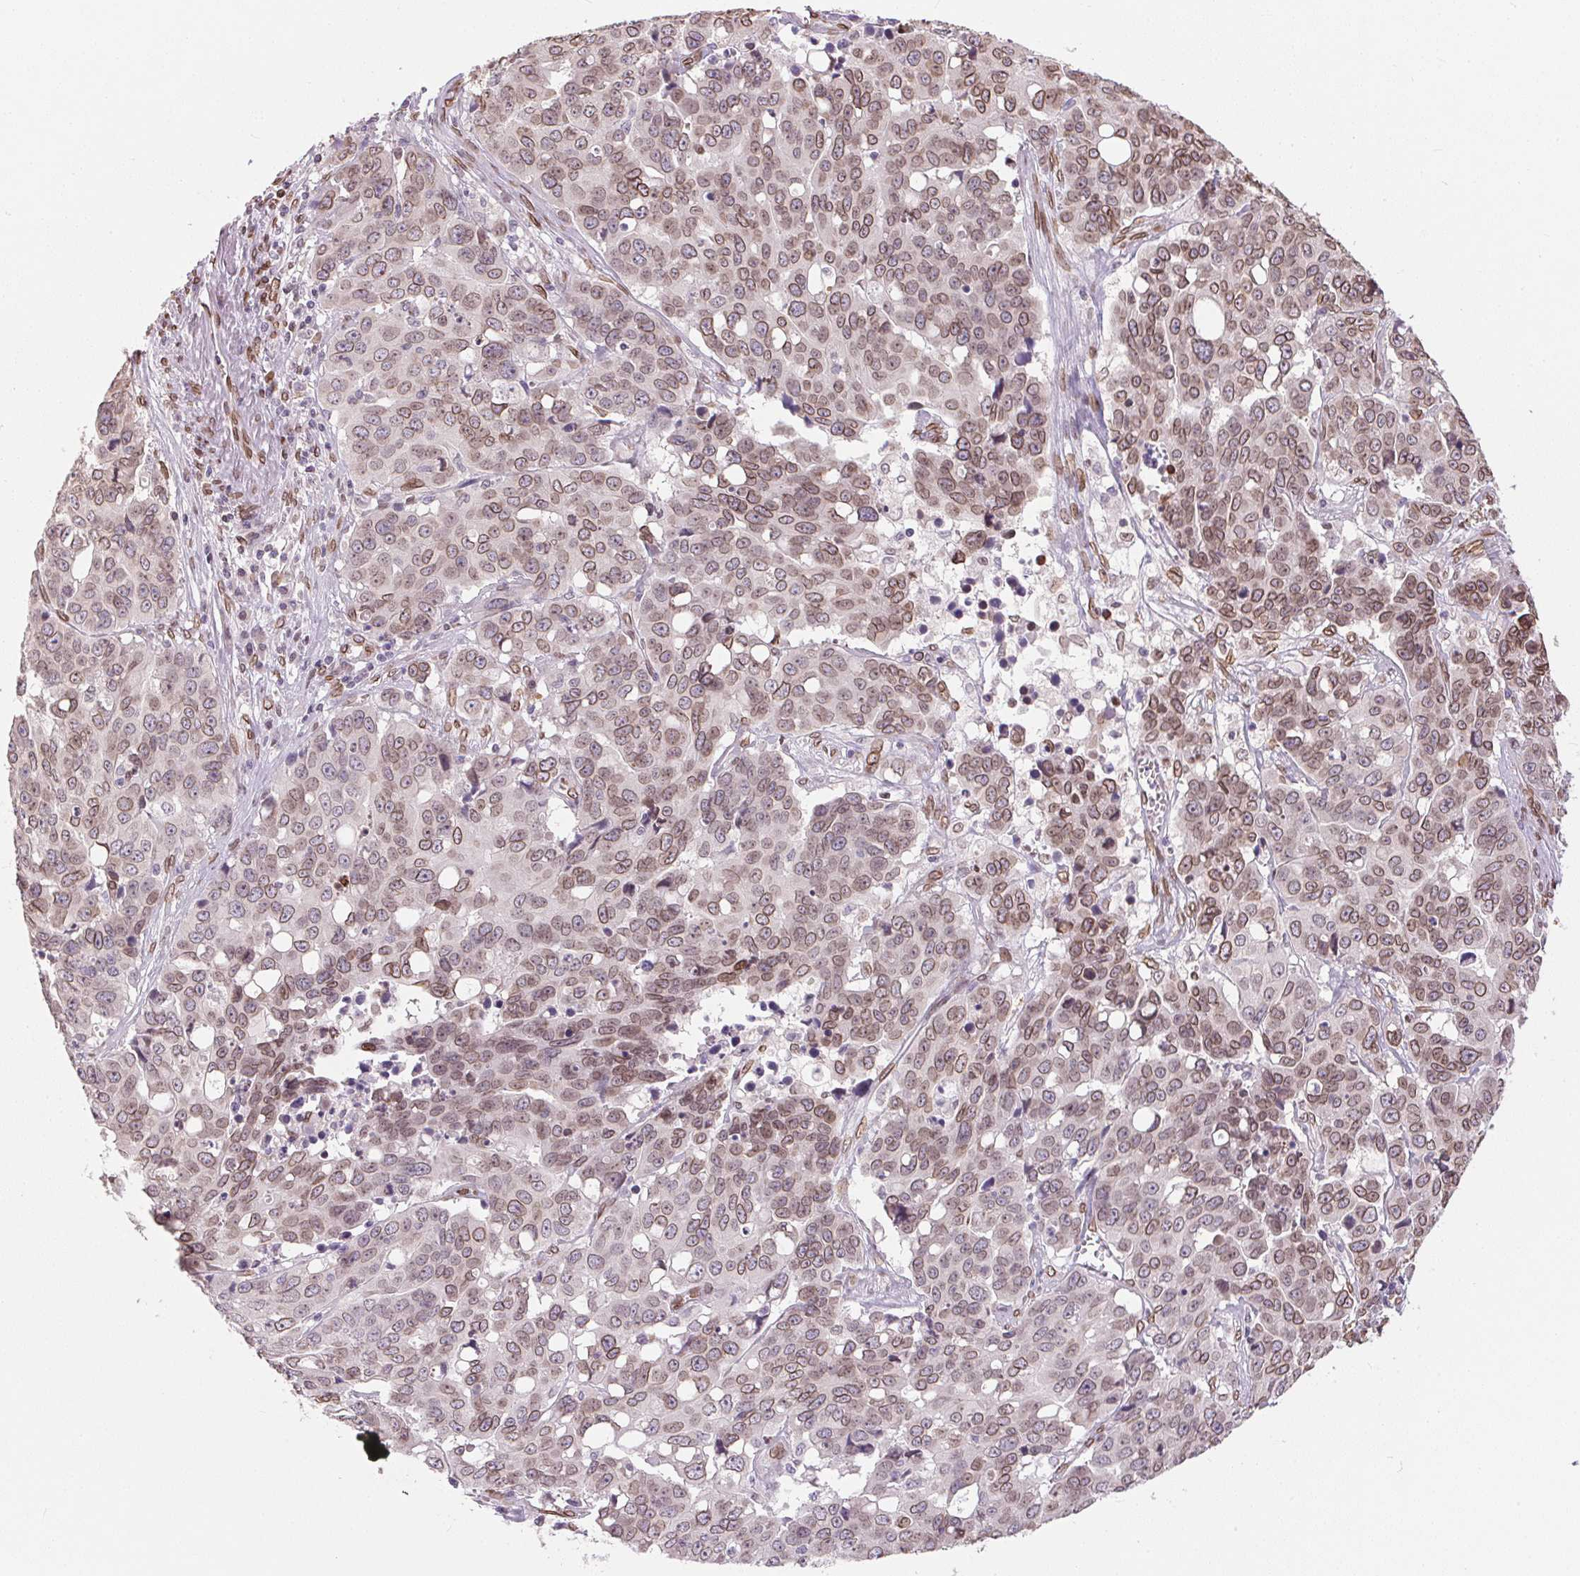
{"staining": {"intensity": "moderate", "quantity": ">75%", "location": "cytoplasmic/membranous,nuclear"}, "tissue": "ovarian cancer", "cell_type": "Tumor cells", "image_type": "cancer", "snomed": [{"axis": "morphology", "description": "Carcinoma, endometroid"}, {"axis": "topography", "description": "Ovary"}], "caption": "DAB (3,3'-diaminobenzidine) immunohistochemical staining of human endometroid carcinoma (ovarian) reveals moderate cytoplasmic/membranous and nuclear protein positivity in approximately >75% of tumor cells. (brown staining indicates protein expression, while blue staining denotes nuclei).", "gene": "TMEM175", "patient": {"sex": "female", "age": 78}}